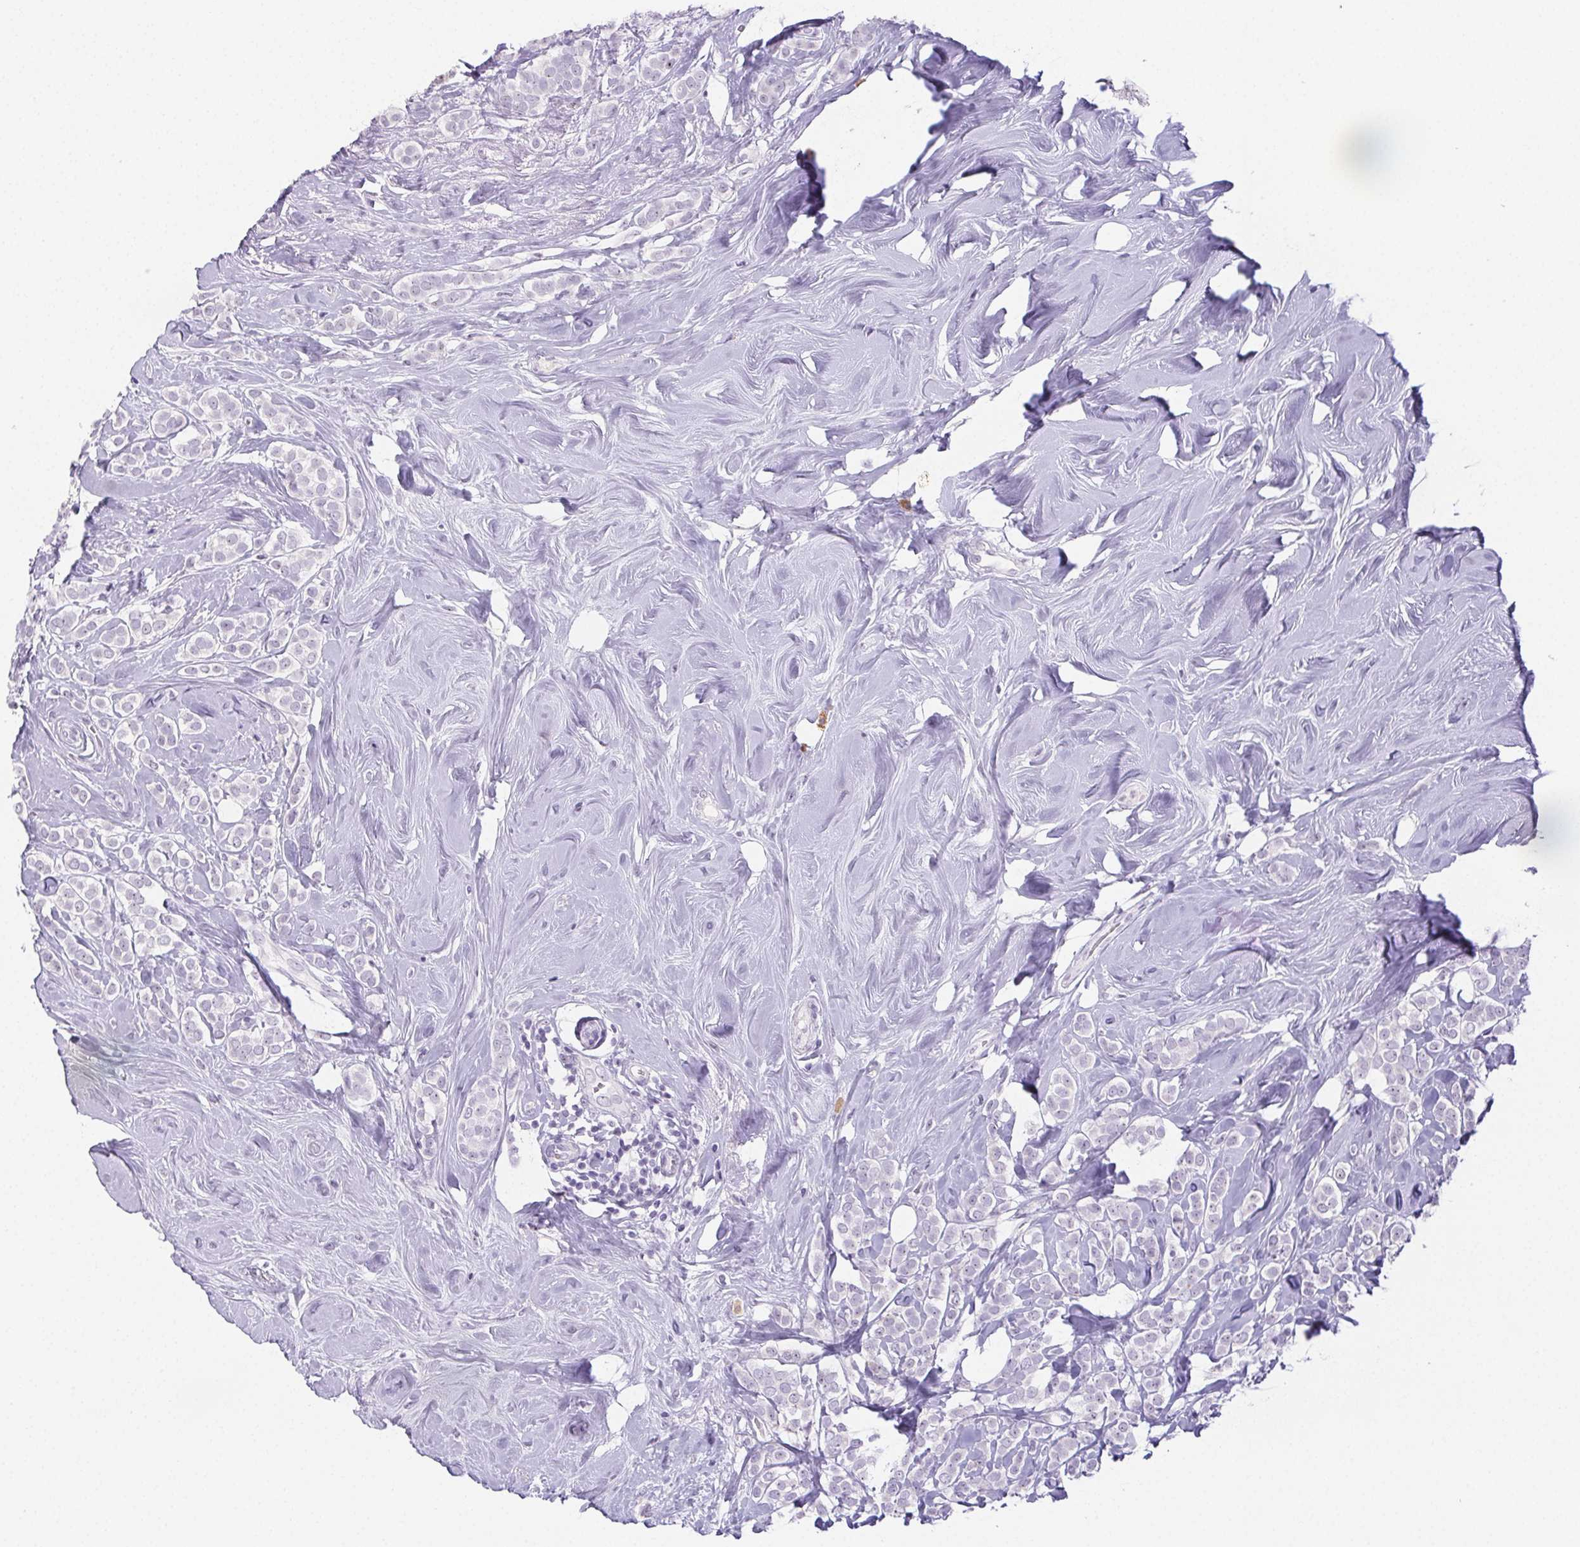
{"staining": {"intensity": "negative", "quantity": "none", "location": "none"}, "tissue": "breast cancer", "cell_type": "Tumor cells", "image_type": "cancer", "snomed": [{"axis": "morphology", "description": "Lobular carcinoma"}, {"axis": "topography", "description": "Breast"}], "caption": "There is no significant staining in tumor cells of breast cancer (lobular carcinoma).", "gene": "ST8SIA3", "patient": {"sex": "female", "age": 49}}